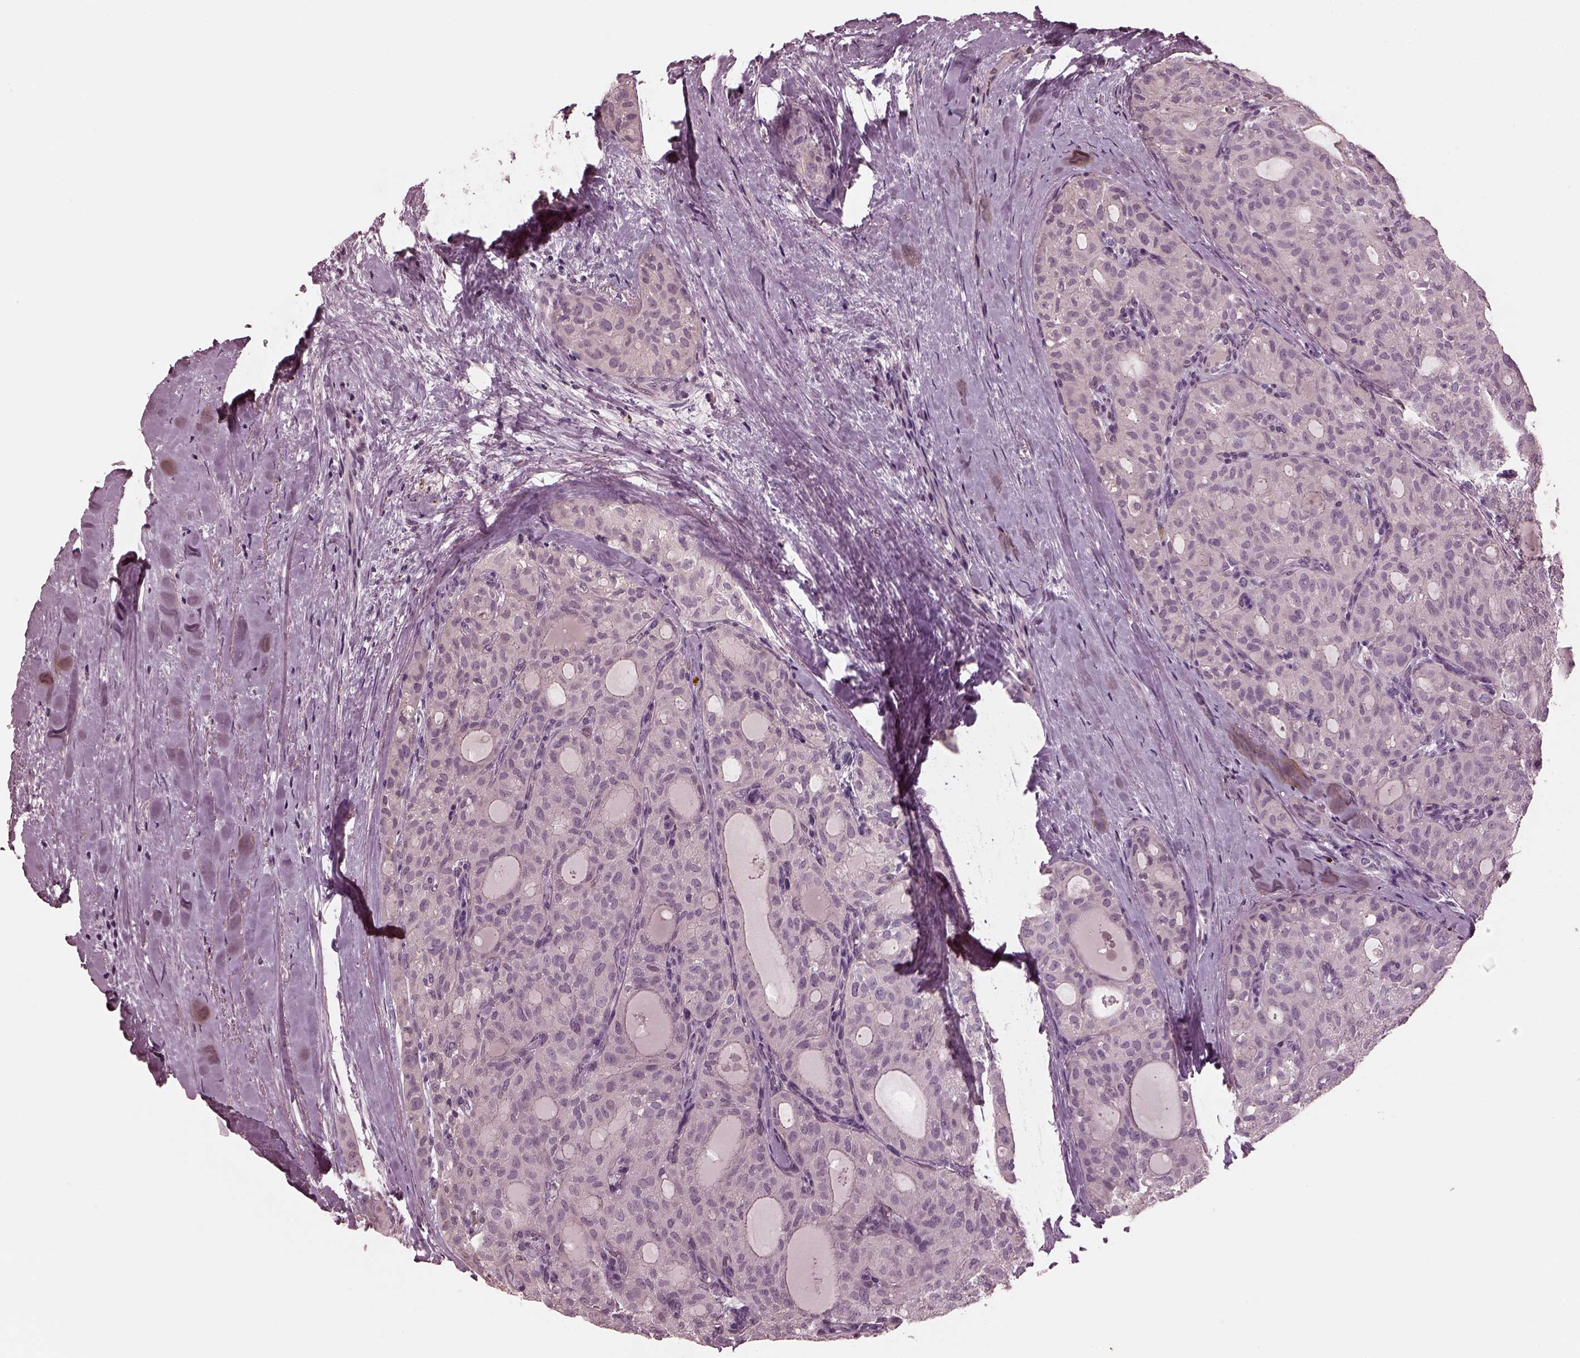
{"staining": {"intensity": "negative", "quantity": "none", "location": "none"}, "tissue": "thyroid cancer", "cell_type": "Tumor cells", "image_type": "cancer", "snomed": [{"axis": "morphology", "description": "Follicular adenoma carcinoma, NOS"}, {"axis": "topography", "description": "Thyroid gland"}], "caption": "There is no significant staining in tumor cells of thyroid cancer (follicular adenoma carcinoma).", "gene": "RCVRN", "patient": {"sex": "male", "age": 75}}